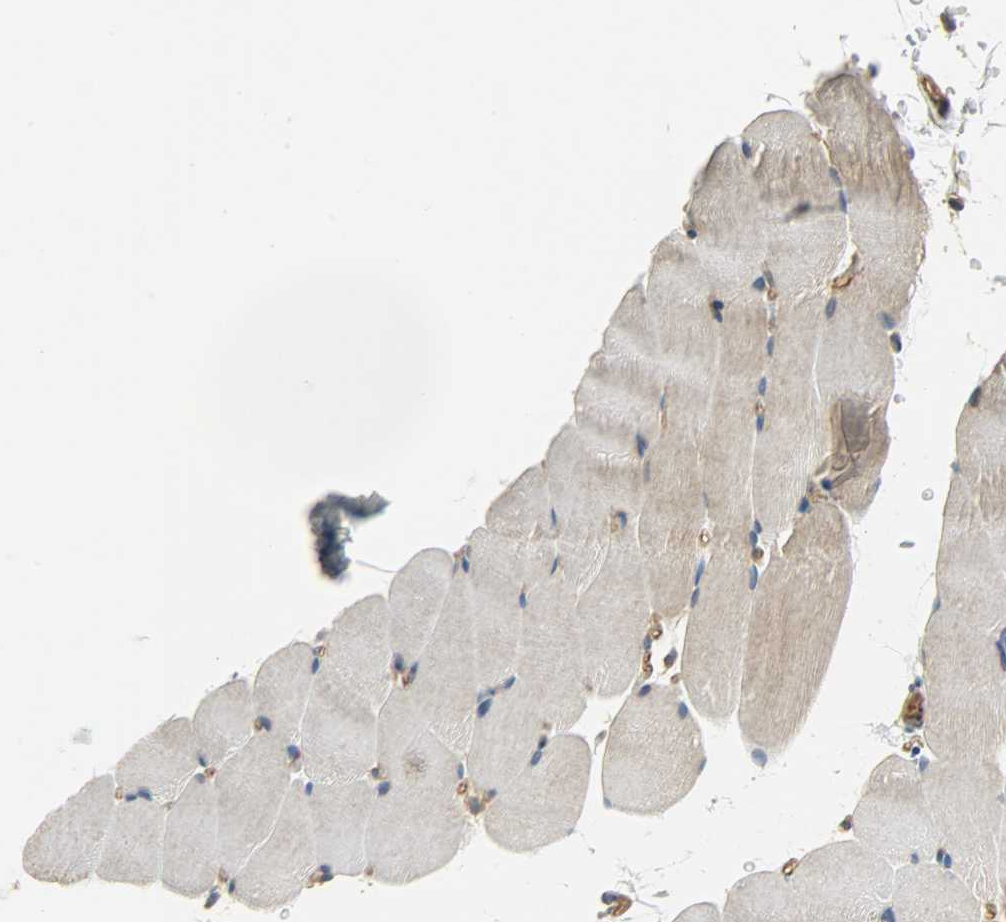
{"staining": {"intensity": "moderate", "quantity": "<25%", "location": "cytoplasmic/membranous"}, "tissue": "skeletal muscle", "cell_type": "Myocytes", "image_type": "normal", "snomed": [{"axis": "morphology", "description": "Normal tissue, NOS"}, {"axis": "topography", "description": "Skeletal muscle"}], "caption": "Immunohistochemistry (IHC) photomicrograph of benign skeletal muscle: human skeletal muscle stained using immunohistochemistry shows low levels of moderate protein expression localized specifically in the cytoplasmic/membranous of myocytes, appearing as a cytoplasmic/membranous brown color.", "gene": "KIAA1217", "patient": {"sex": "female", "age": 37}}